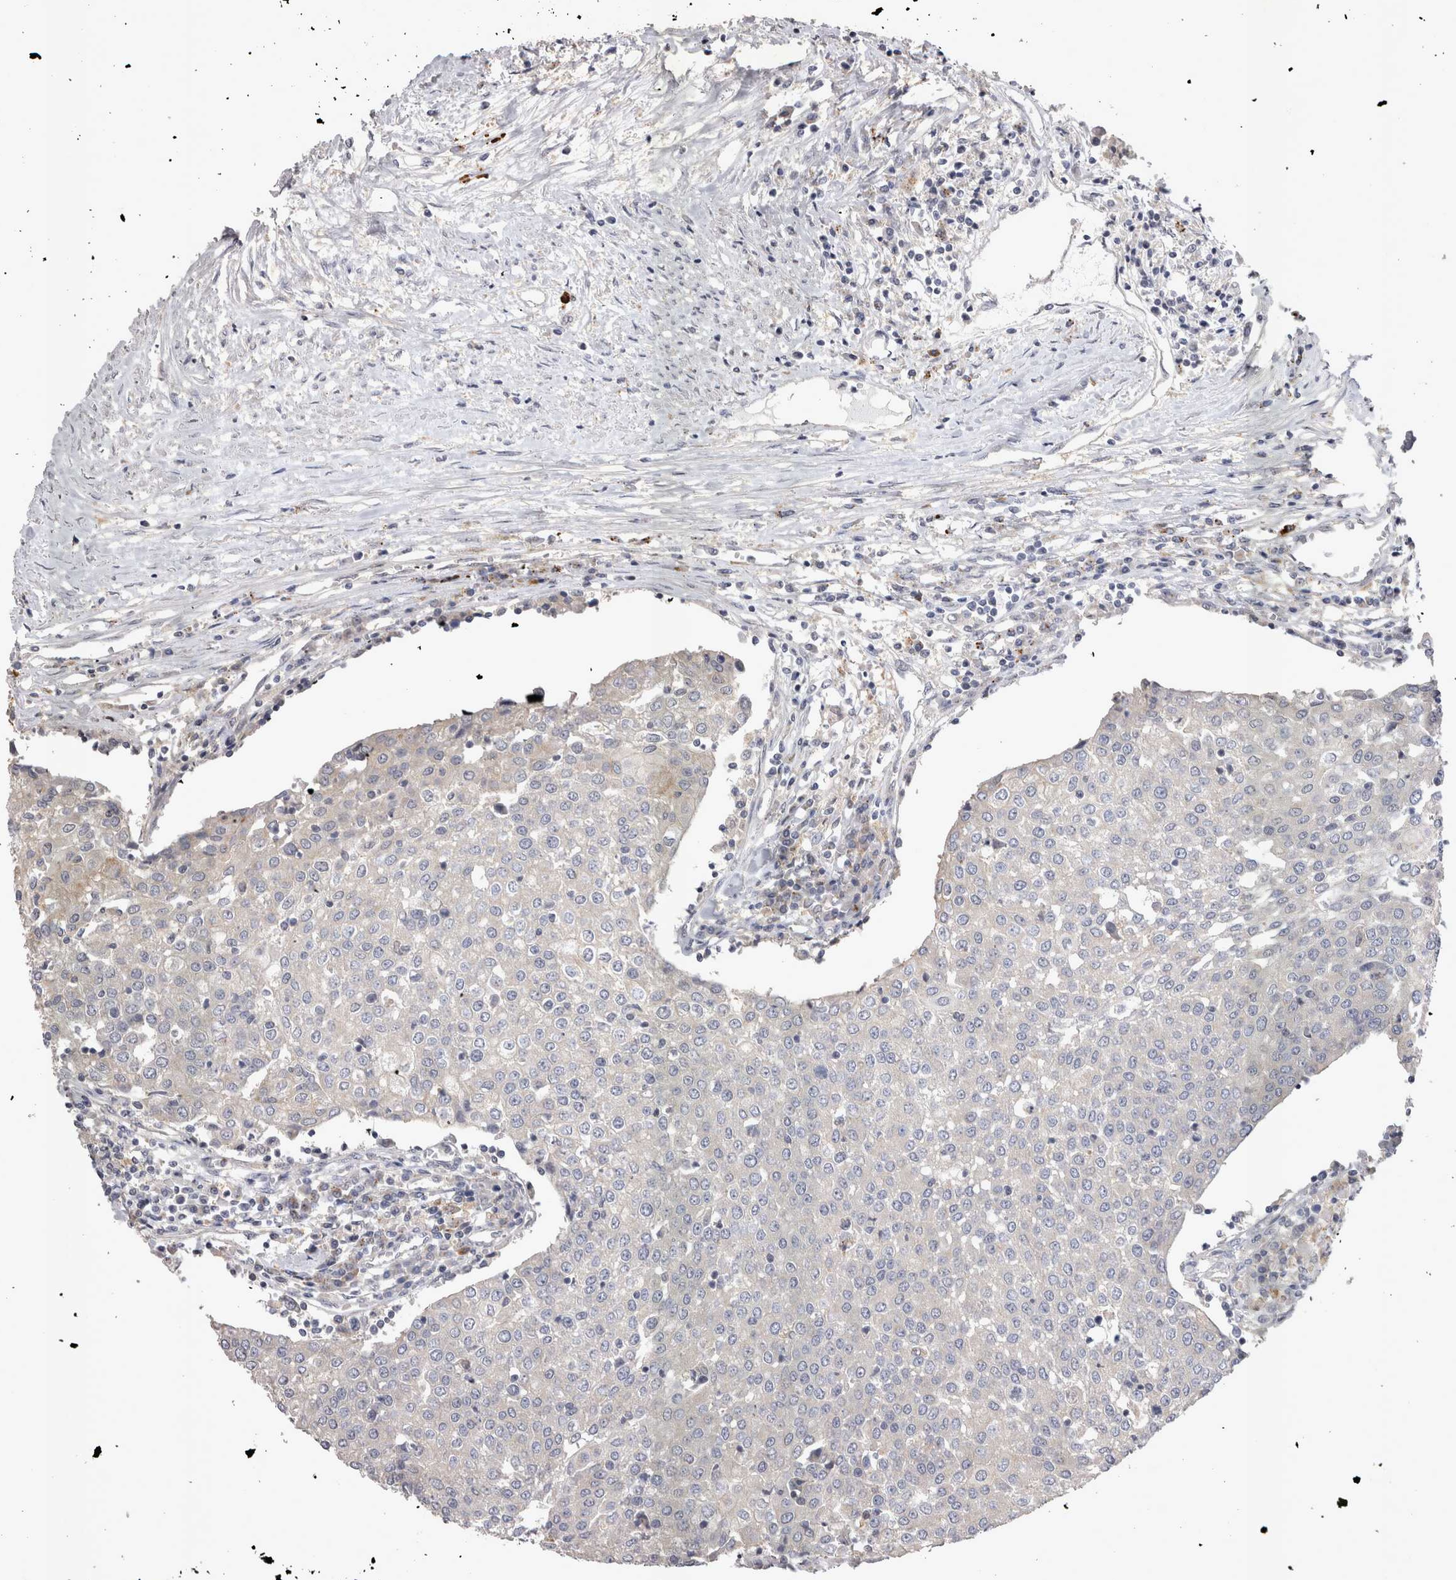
{"staining": {"intensity": "negative", "quantity": "none", "location": "none"}, "tissue": "urothelial cancer", "cell_type": "Tumor cells", "image_type": "cancer", "snomed": [{"axis": "morphology", "description": "Urothelial carcinoma, High grade"}, {"axis": "topography", "description": "Urinary bladder"}], "caption": "The immunohistochemistry (IHC) photomicrograph has no significant positivity in tumor cells of high-grade urothelial carcinoma tissue. The staining is performed using DAB brown chromogen with nuclei counter-stained in using hematoxylin.", "gene": "CTBS", "patient": {"sex": "female", "age": 85}}